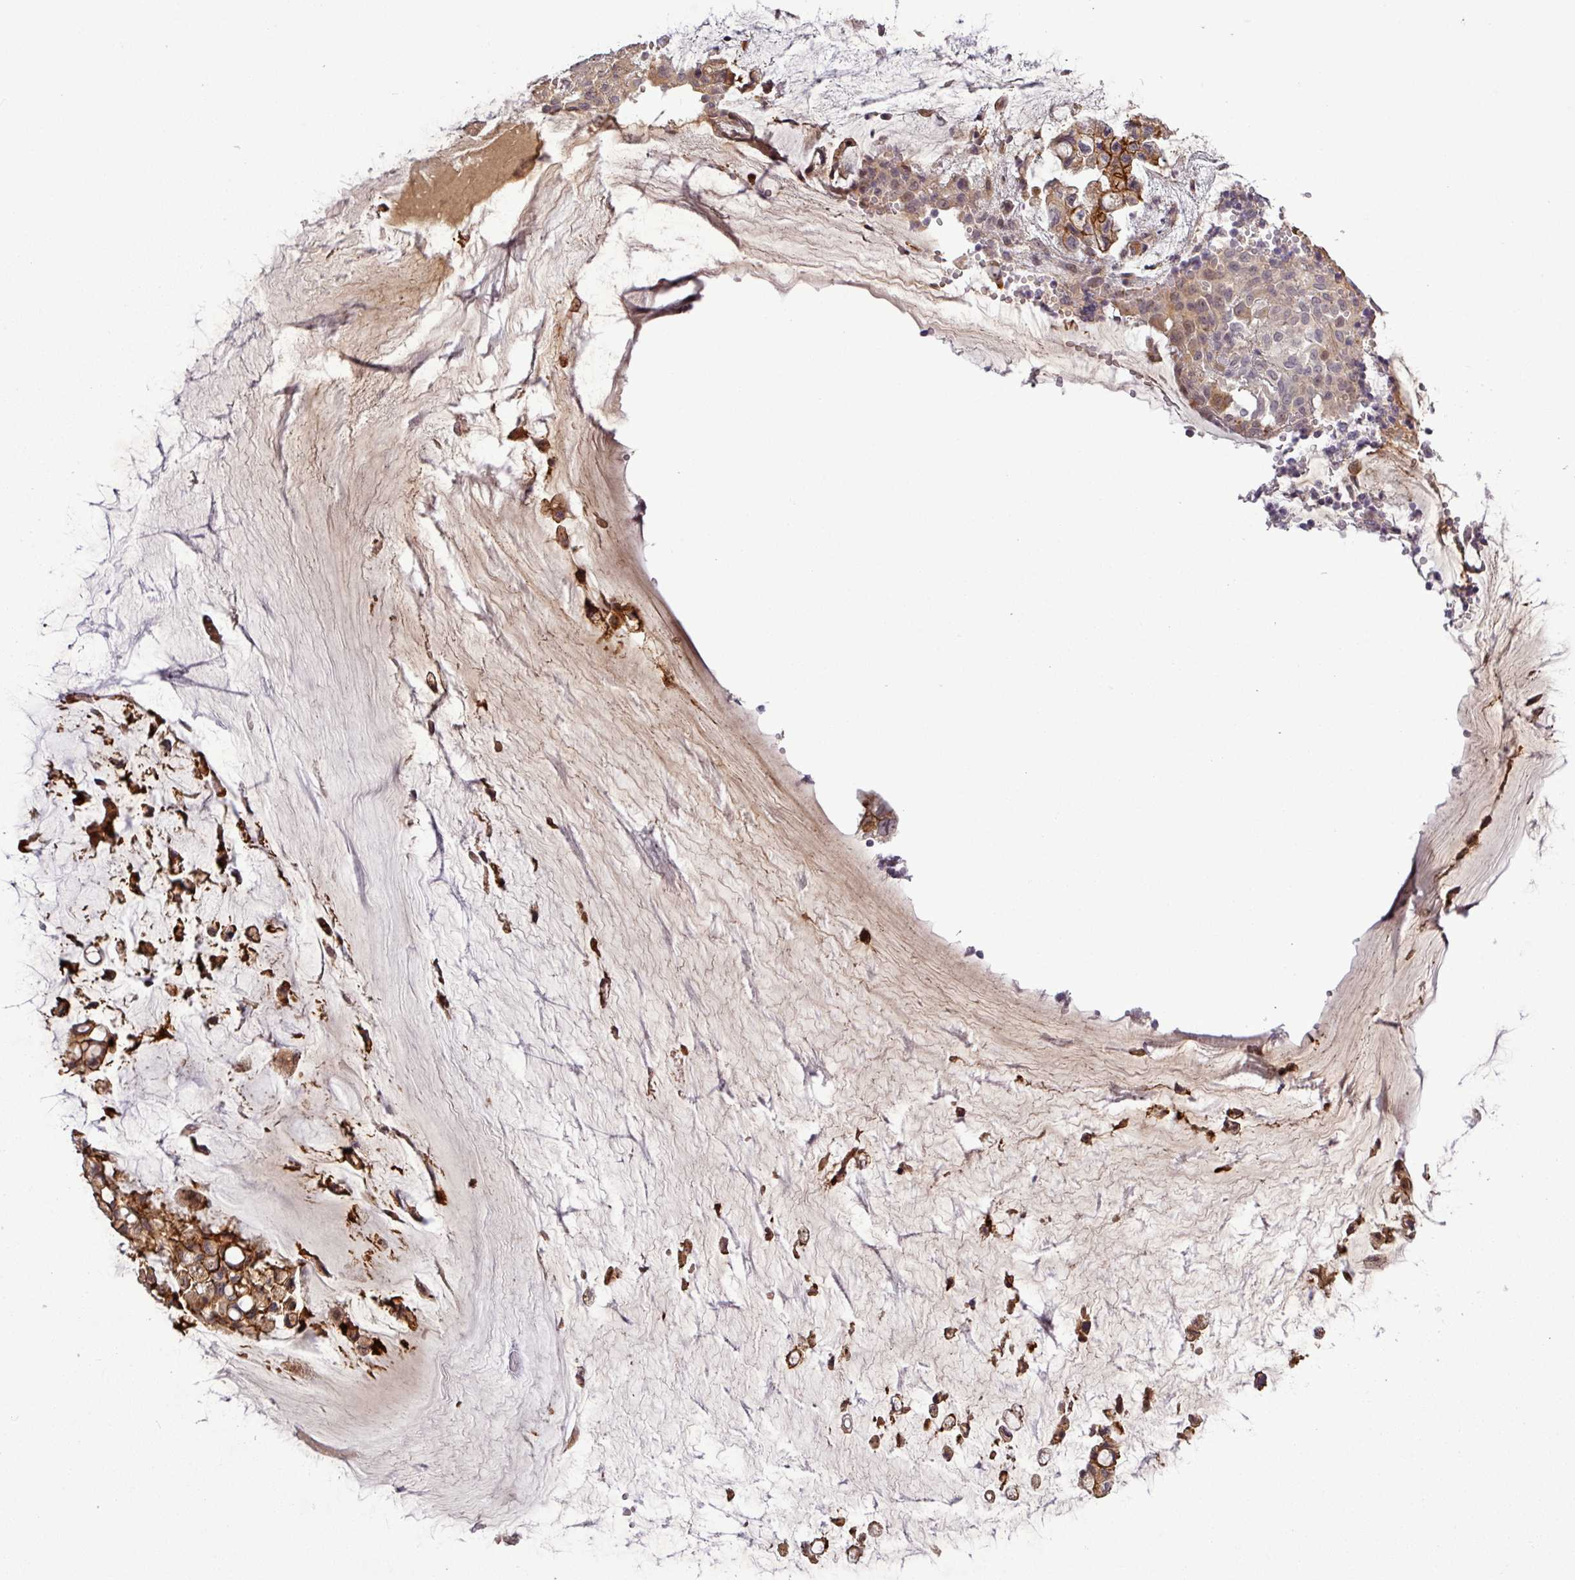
{"staining": {"intensity": "strong", "quantity": ">75%", "location": "cytoplasmic/membranous,nuclear"}, "tissue": "ovarian cancer", "cell_type": "Tumor cells", "image_type": "cancer", "snomed": [{"axis": "morphology", "description": "Cystadenocarcinoma, mucinous, NOS"}, {"axis": "topography", "description": "Ovary"}], "caption": "A micrograph of human ovarian cancer stained for a protein demonstrates strong cytoplasmic/membranous and nuclear brown staining in tumor cells.", "gene": "PCDH1", "patient": {"sex": "female", "age": 39}}